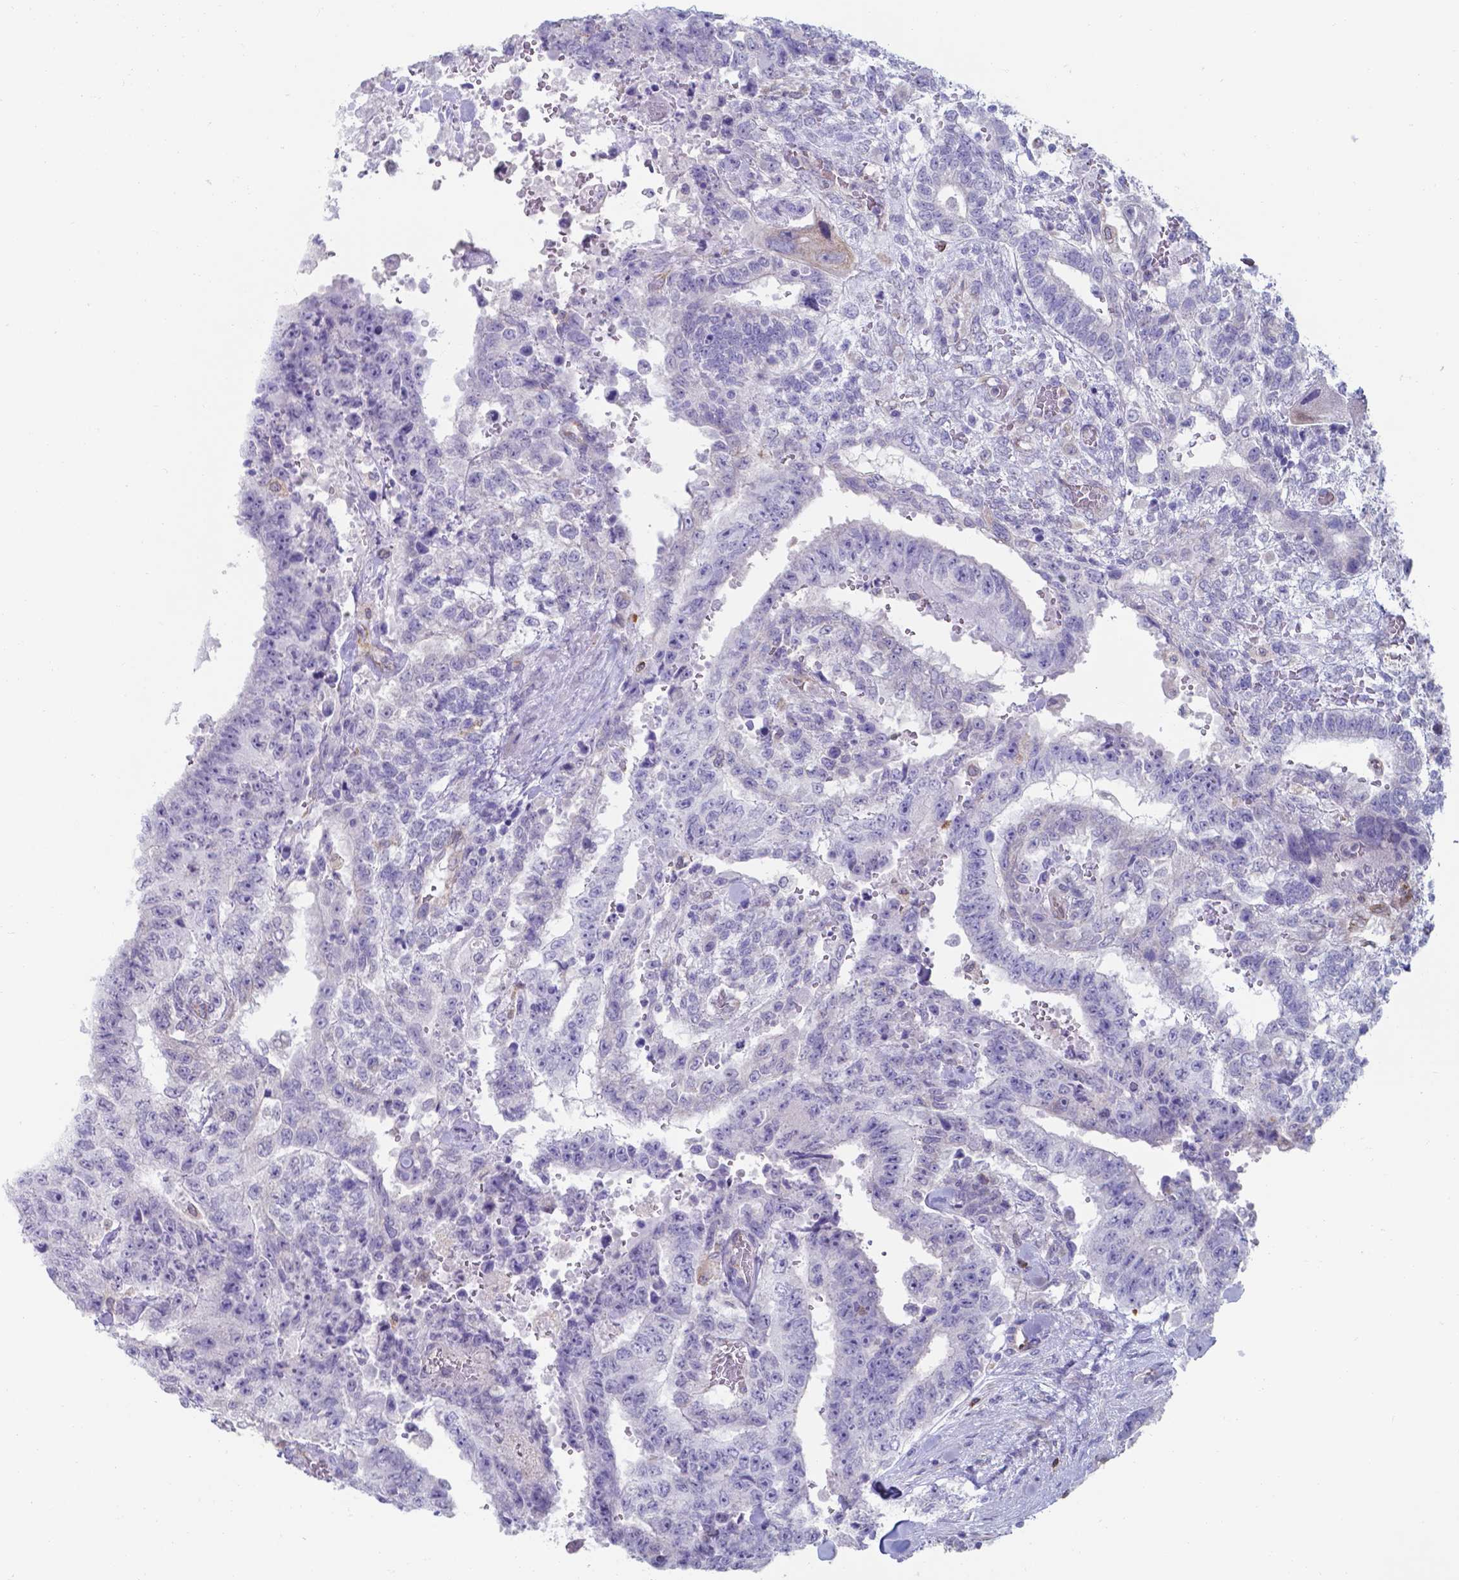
{"staining": {"intensity": "negative", "quantity": "none", "location": "none"}, "tissue": "testis cancer", "cell_type": "Tumor cells", "image_type": "cancer", "snomed": [{"axis": "morphology", "description": "Carcinoma, Embryonal, NOS"}, {"axis": "topography", "description": "Testis"}], "caption": "This is a micrograph of immunohistochemistry (IHC) staining of testis cancer, which shows no positivity in tumor cells.", "gene": "UBE2J1", "patient": {"sex": "male", "age": 24}}